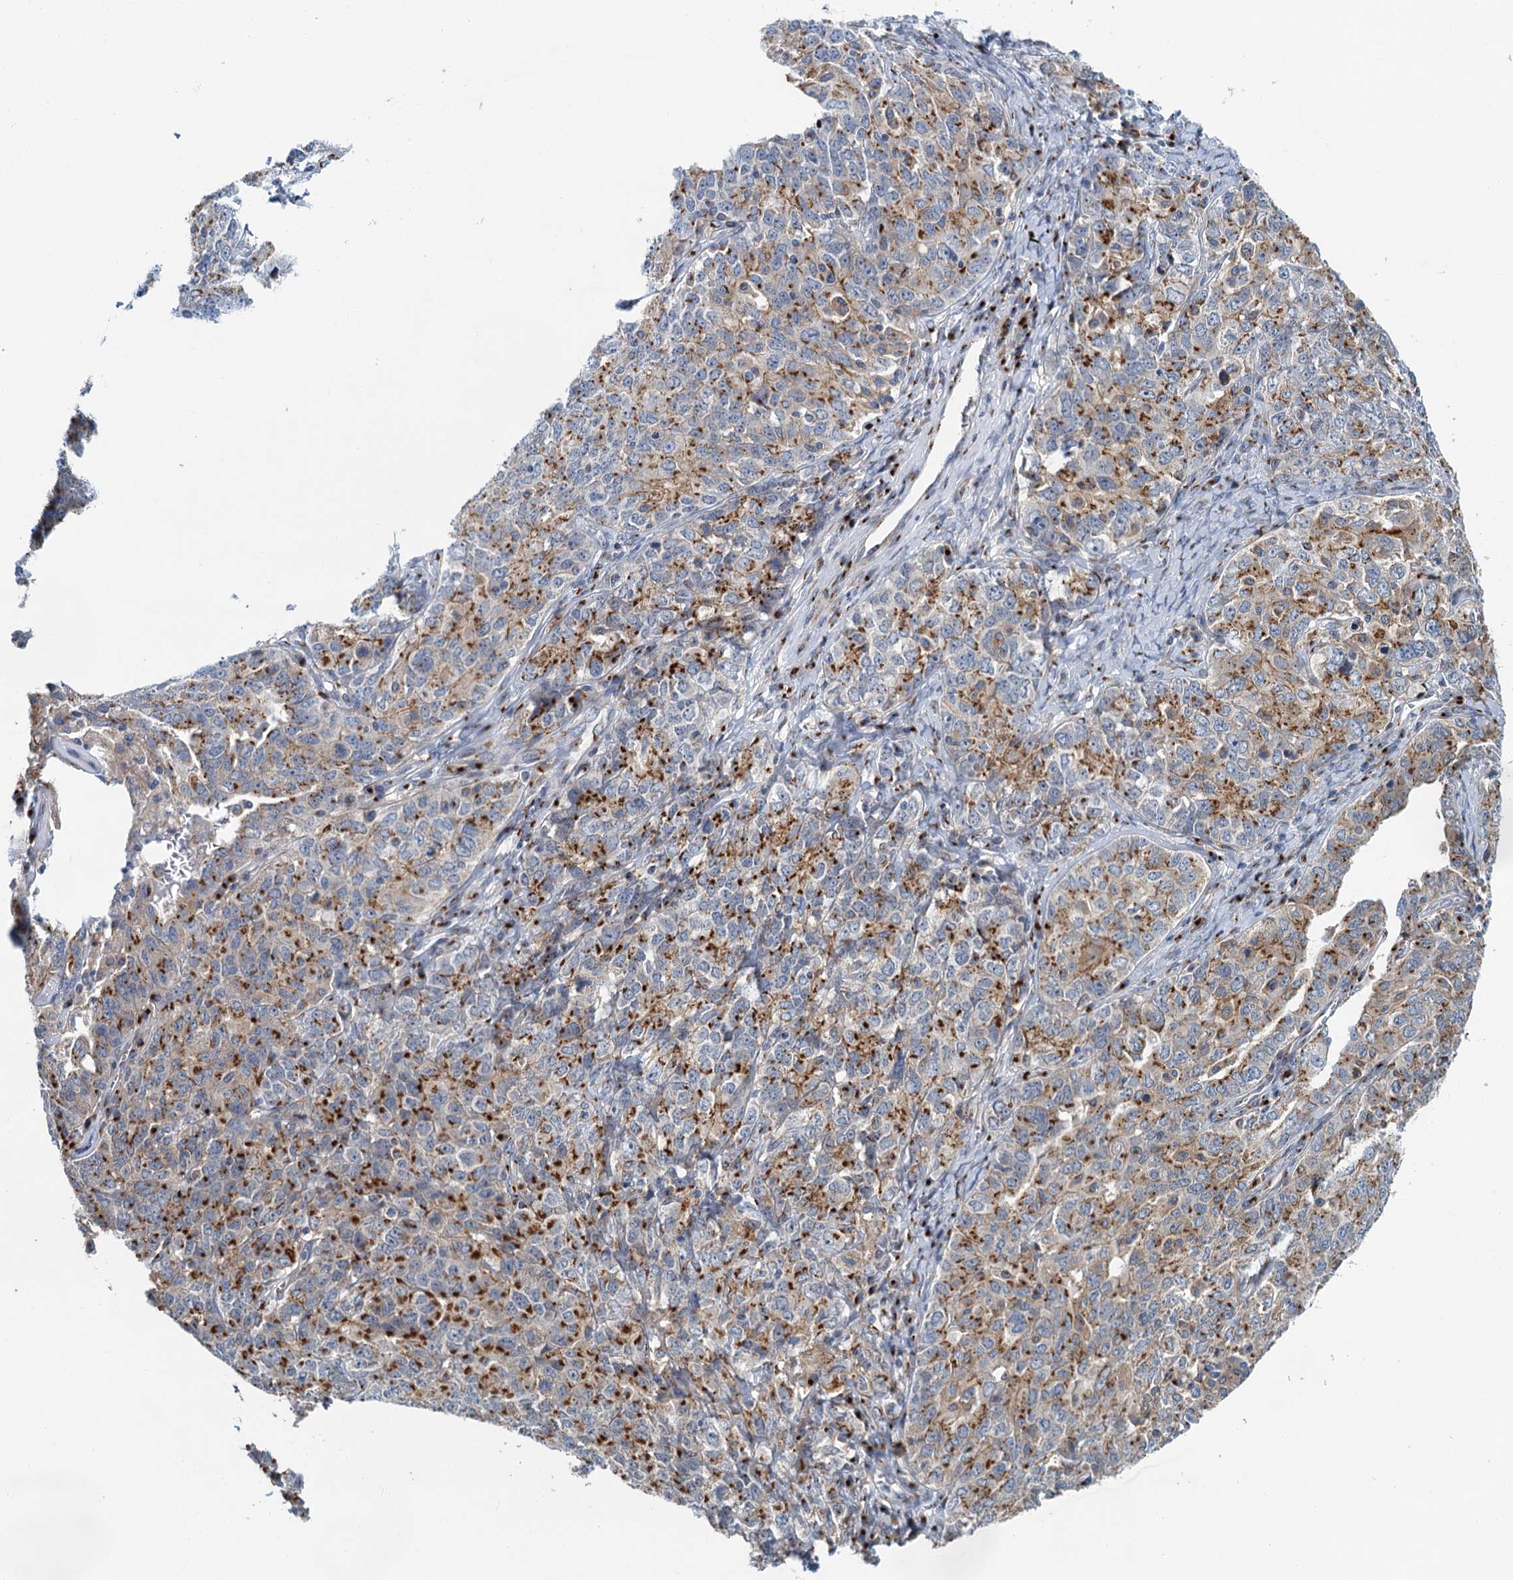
{"staining": {"intensity": "strong", "quantity": ">75%", "location": "cytoplasmic/membranous"}, "tissue": "ovarian cancer", "cell_type": "Tumor cells", "image_type": "cancer", "snomed": [{"axis": "morphology", "description": "Carcinoma, endometroid"}, {"axis": "topography", "description": "Ovary"}], "caption": "Brown immunohistochemical staining in human ovarian endometroid carcinoma displays strong cytoplasmic/membranous staining in about >75% of tumor cells. (Brightfield microscopy of DAB IHC at high magnification).", "gene": "BET1L", "patient": {"sex": "female", "age": 62}}